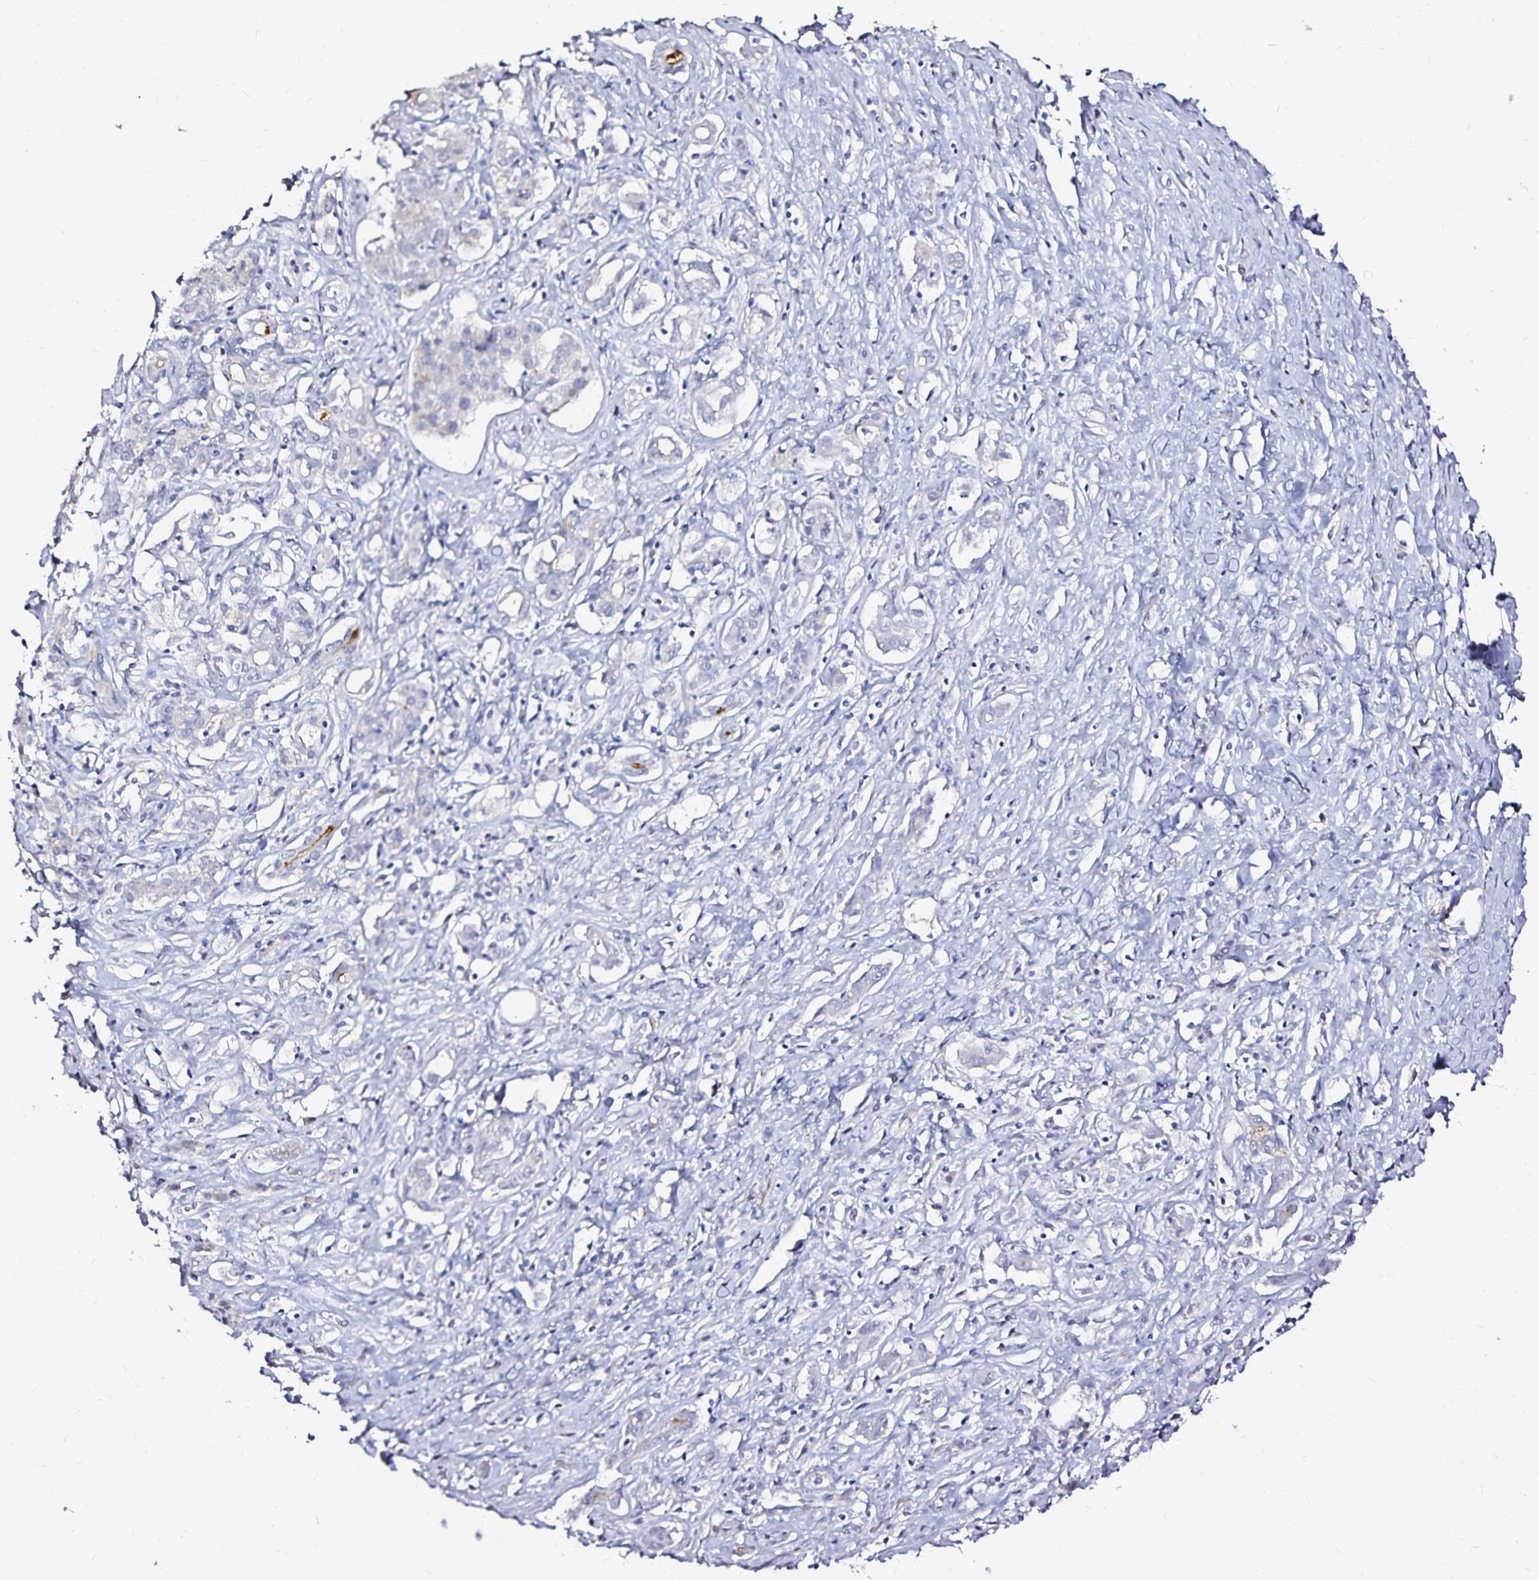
{"staining": {"intensity": "negative", "quantity": "none", "location": "none"}, "tissue": "pancreatic cancer", "cell_type": "Tumor cells", "image_type": "cancer", "snomed": [{"axis": "morphology", "description": "Adenocarcinoma, NOS"}, {"axis": "topography", "description": "Pancreas"}], "caption": "Immunohistochemical staining of pancreatic adenocarcinoma demonstrates no significant expression in tumor cells.", "gene": "SLC5A1", "patient": {"sex": "male", "age": 63}}